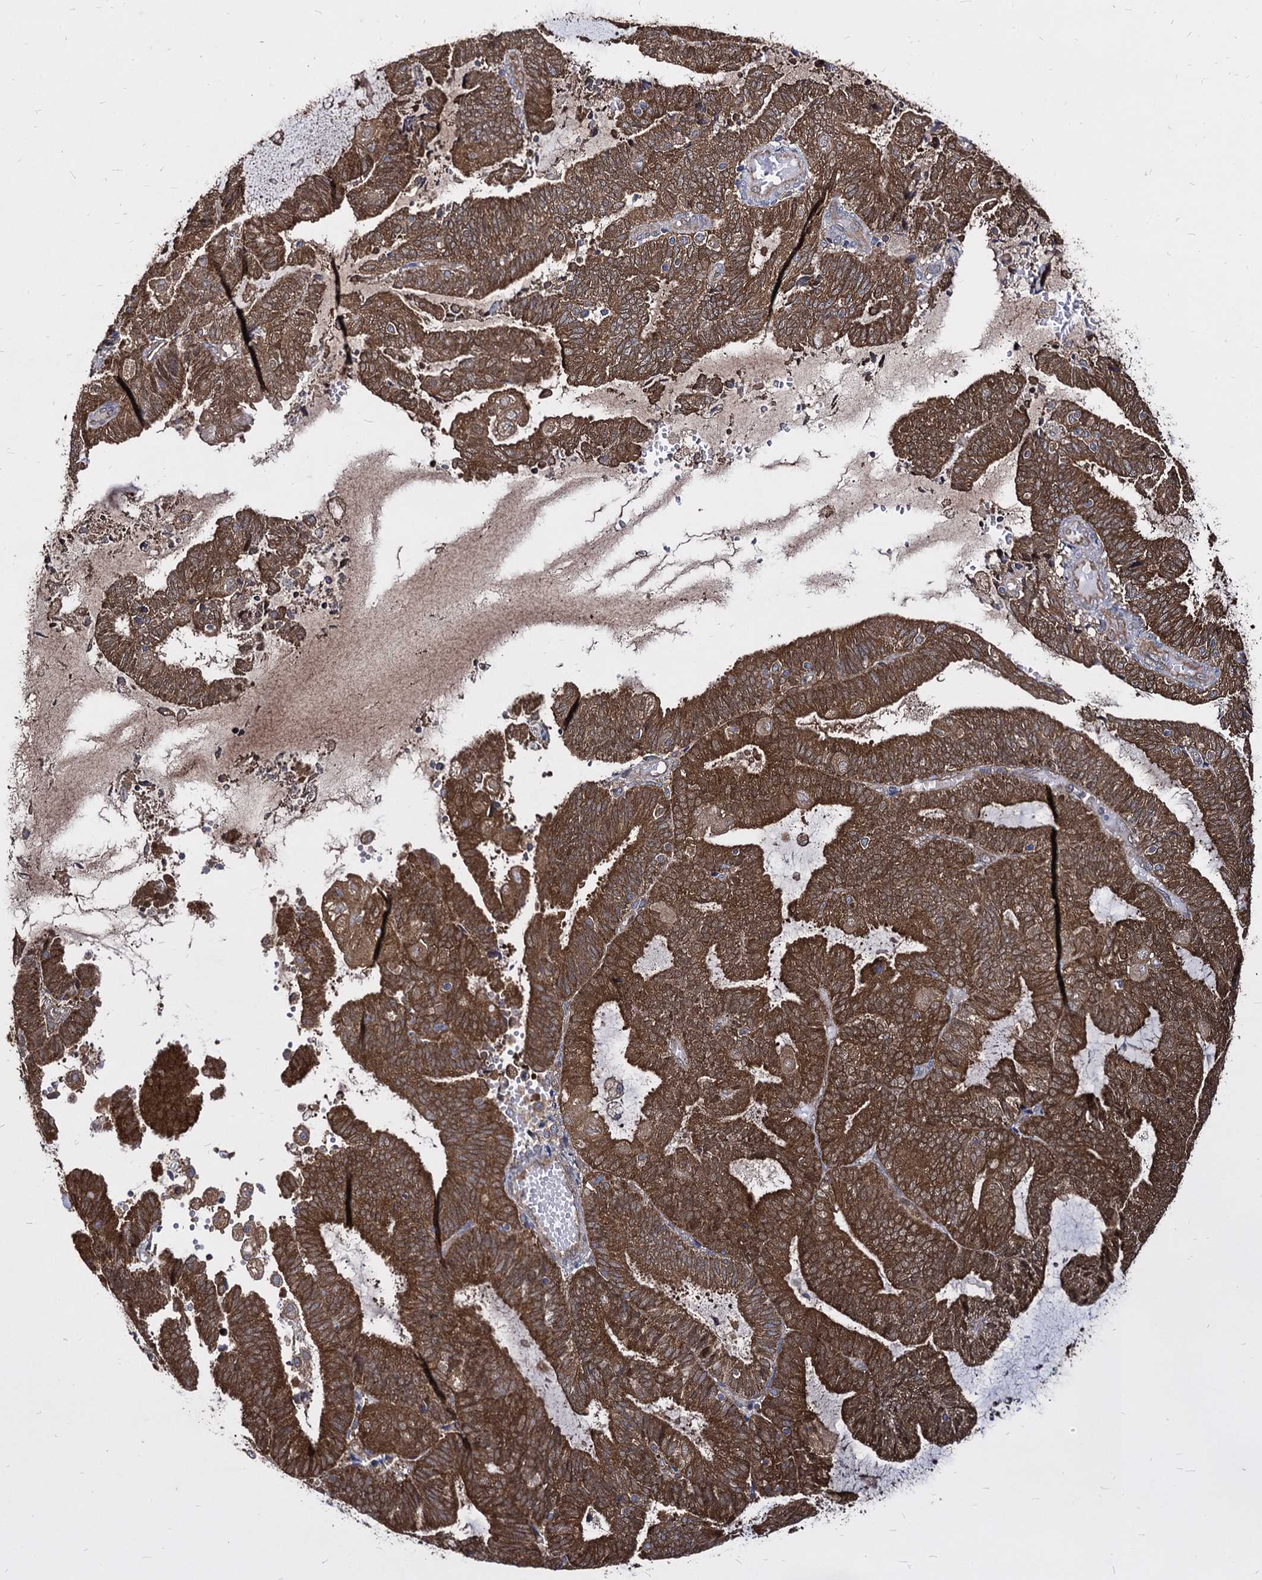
{"staining": {"intensity": "moderate", "quantity": ">75%", "location": "cytoplasmic/membranous"}, "tissue": "endometrial cancer", "cell_type": "Tumor cells", "image_type": "cancer", "snomed": [{"axis": "morphology", "description": "Adenocarcinoma, NOS"}, {"axis": "topography", "description": "Endometrium"}], "caption": "Protein expression analysis of human endometrial cancer reveals moderate cytoplasmic/membranous positivity in approximately >75% of tumor cells.", "gene": "NME1", "patient": {"sex": "female", "age": 81}}